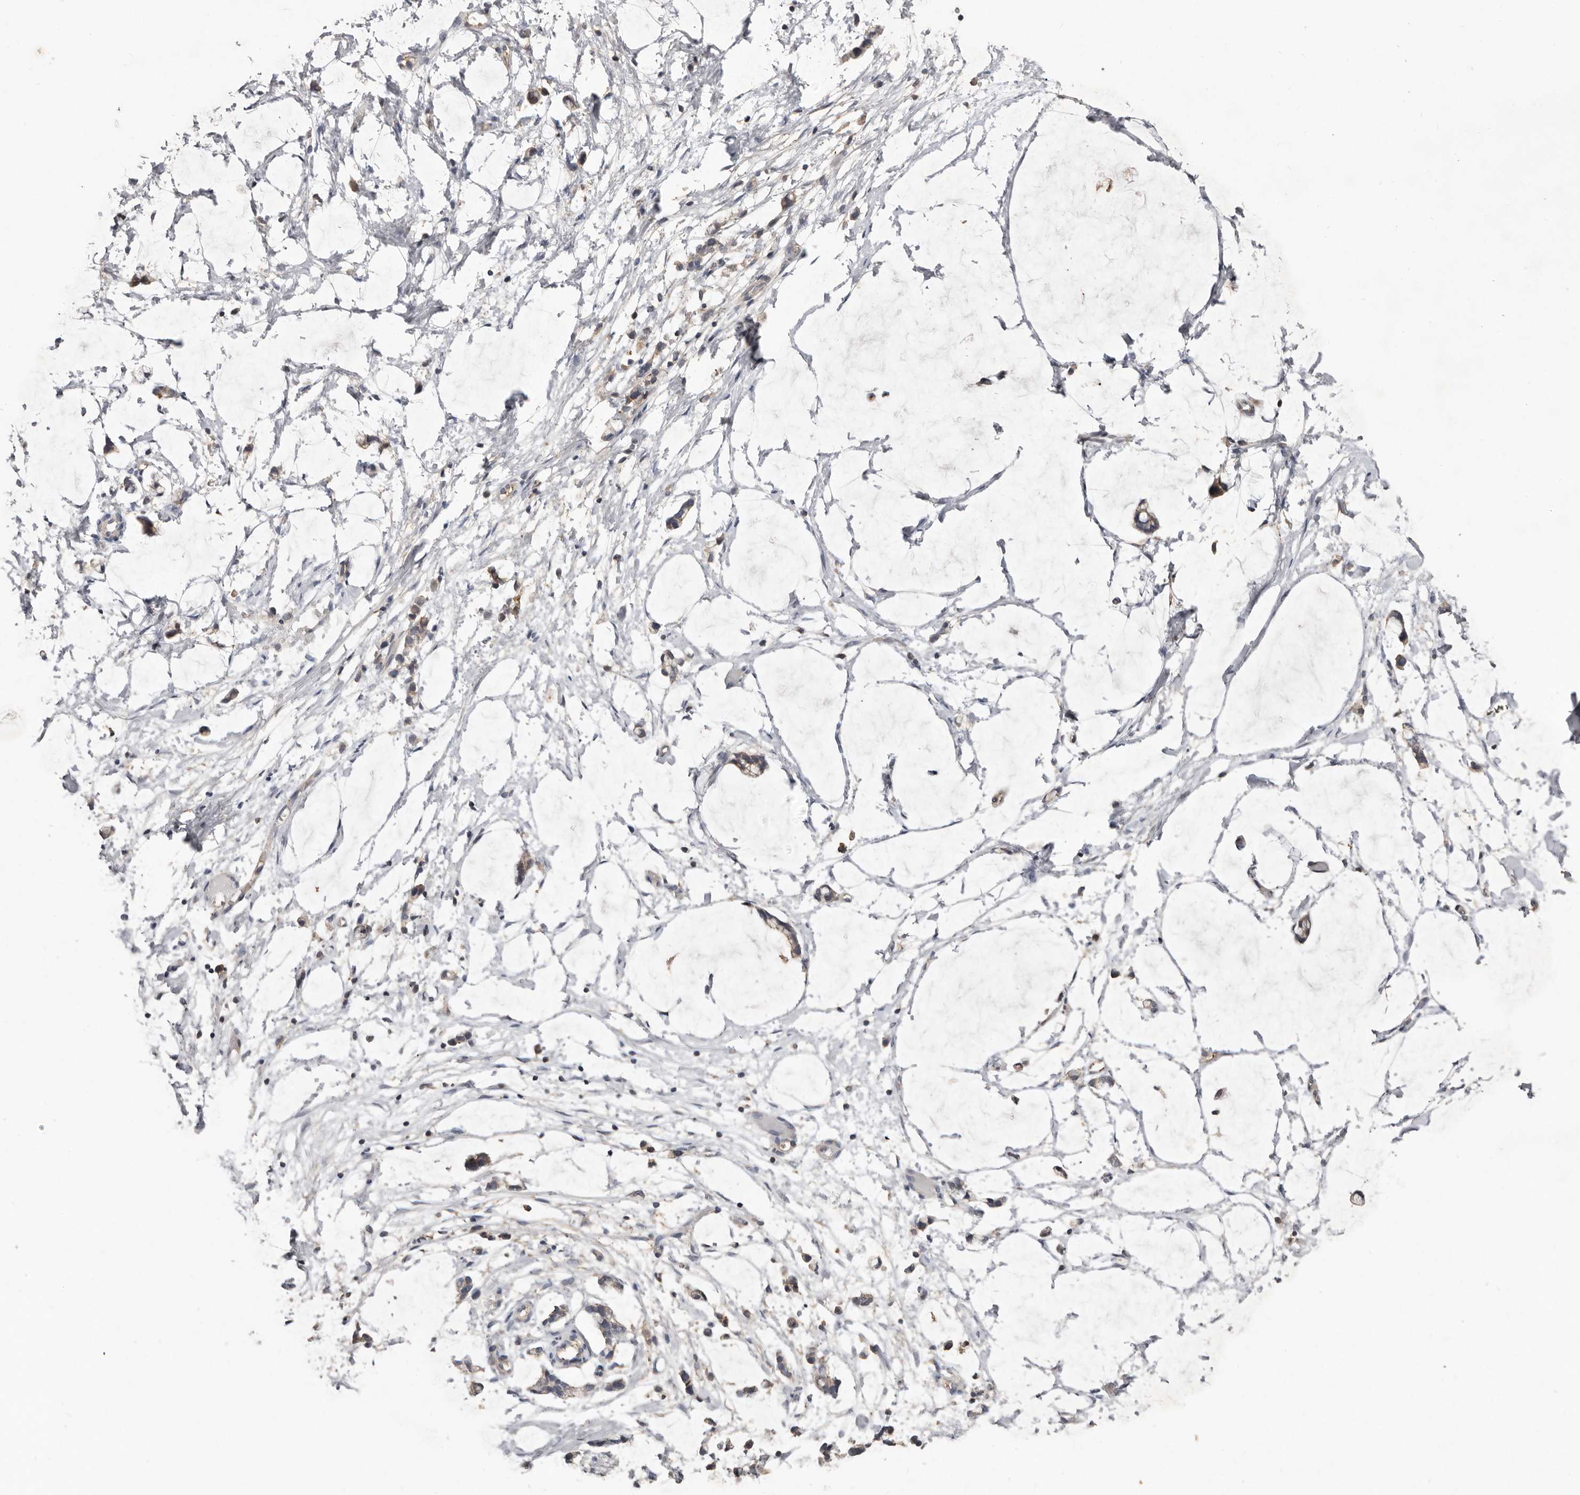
{"staining": {"intensity": "negative", "quantity": "none", "location": "none"}, "tissue": "adipose tissue", "cell_type": "Adipocytes", "image_type": "normal", "snomed": [{"axis": "morphology", "description": "Normal tissue, NOS"}, {"axis": "morphology", "description": "Adenocarcinoma, NOS"}, {"axis": "topography", "description": "Smooth muscle"}, {"axis": "topography", "description": "Colon"}], "caption": "A high-resolution histopathology image shows immunohistochemistry (IHC) staining of benign adipose tissue, which reveals no significant staining in adipocytes.", "gene": "KIF26B", "patient": {"sex": "male", "age": 14}}